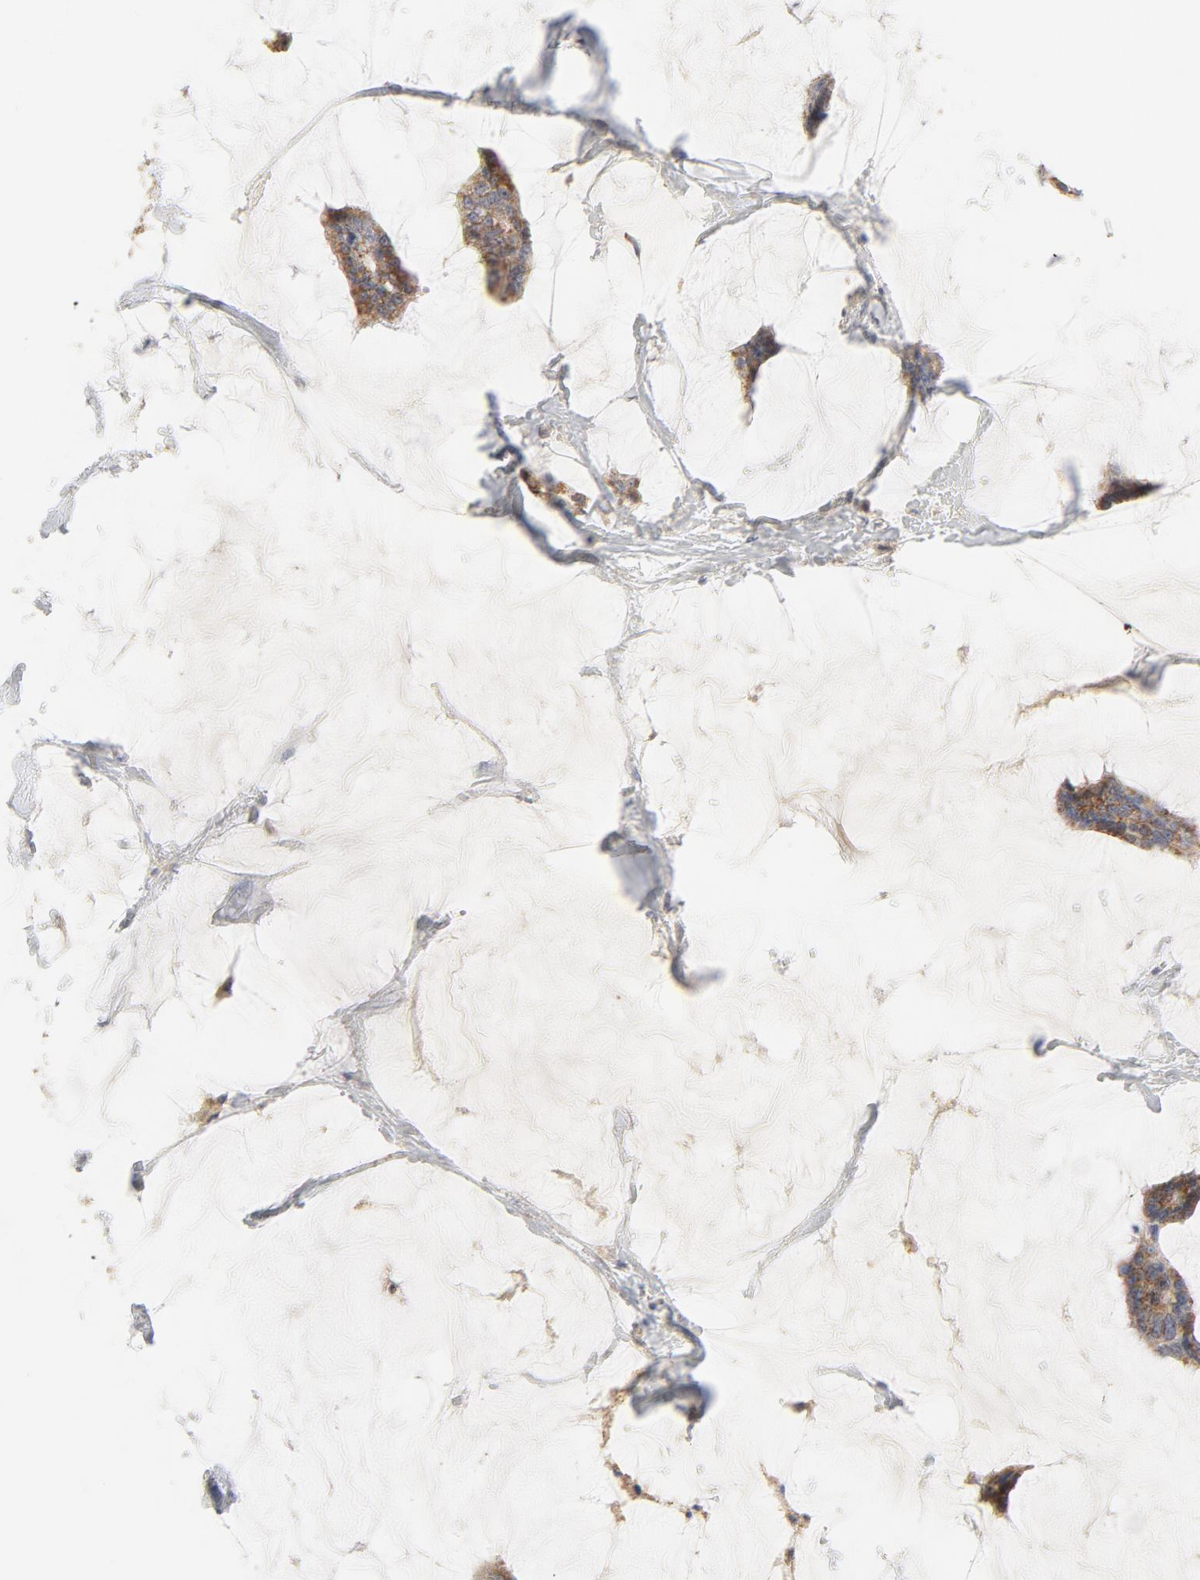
{"staining": {"intensity": "weak", "quantity": ">75%", "location": "cytoplasmic/membranous"}, "tissue": "breast cancer", "cell_type": "Tumor cells", "image_type": "cancer", "snomed": [{"axis": "morphology", "description": "Duct carcinoma"}, {"axis": "topography", "description": "Breast"}], "caption": "Infiltrating ductal carcinoma (breast) stained for a protein (brown) exhibits weak cytoplasmic/membranous positive expression in approximately >75% of tumor cells.", "gene": "FCGBP", "patient": {"sex": "female", "age": 93}}